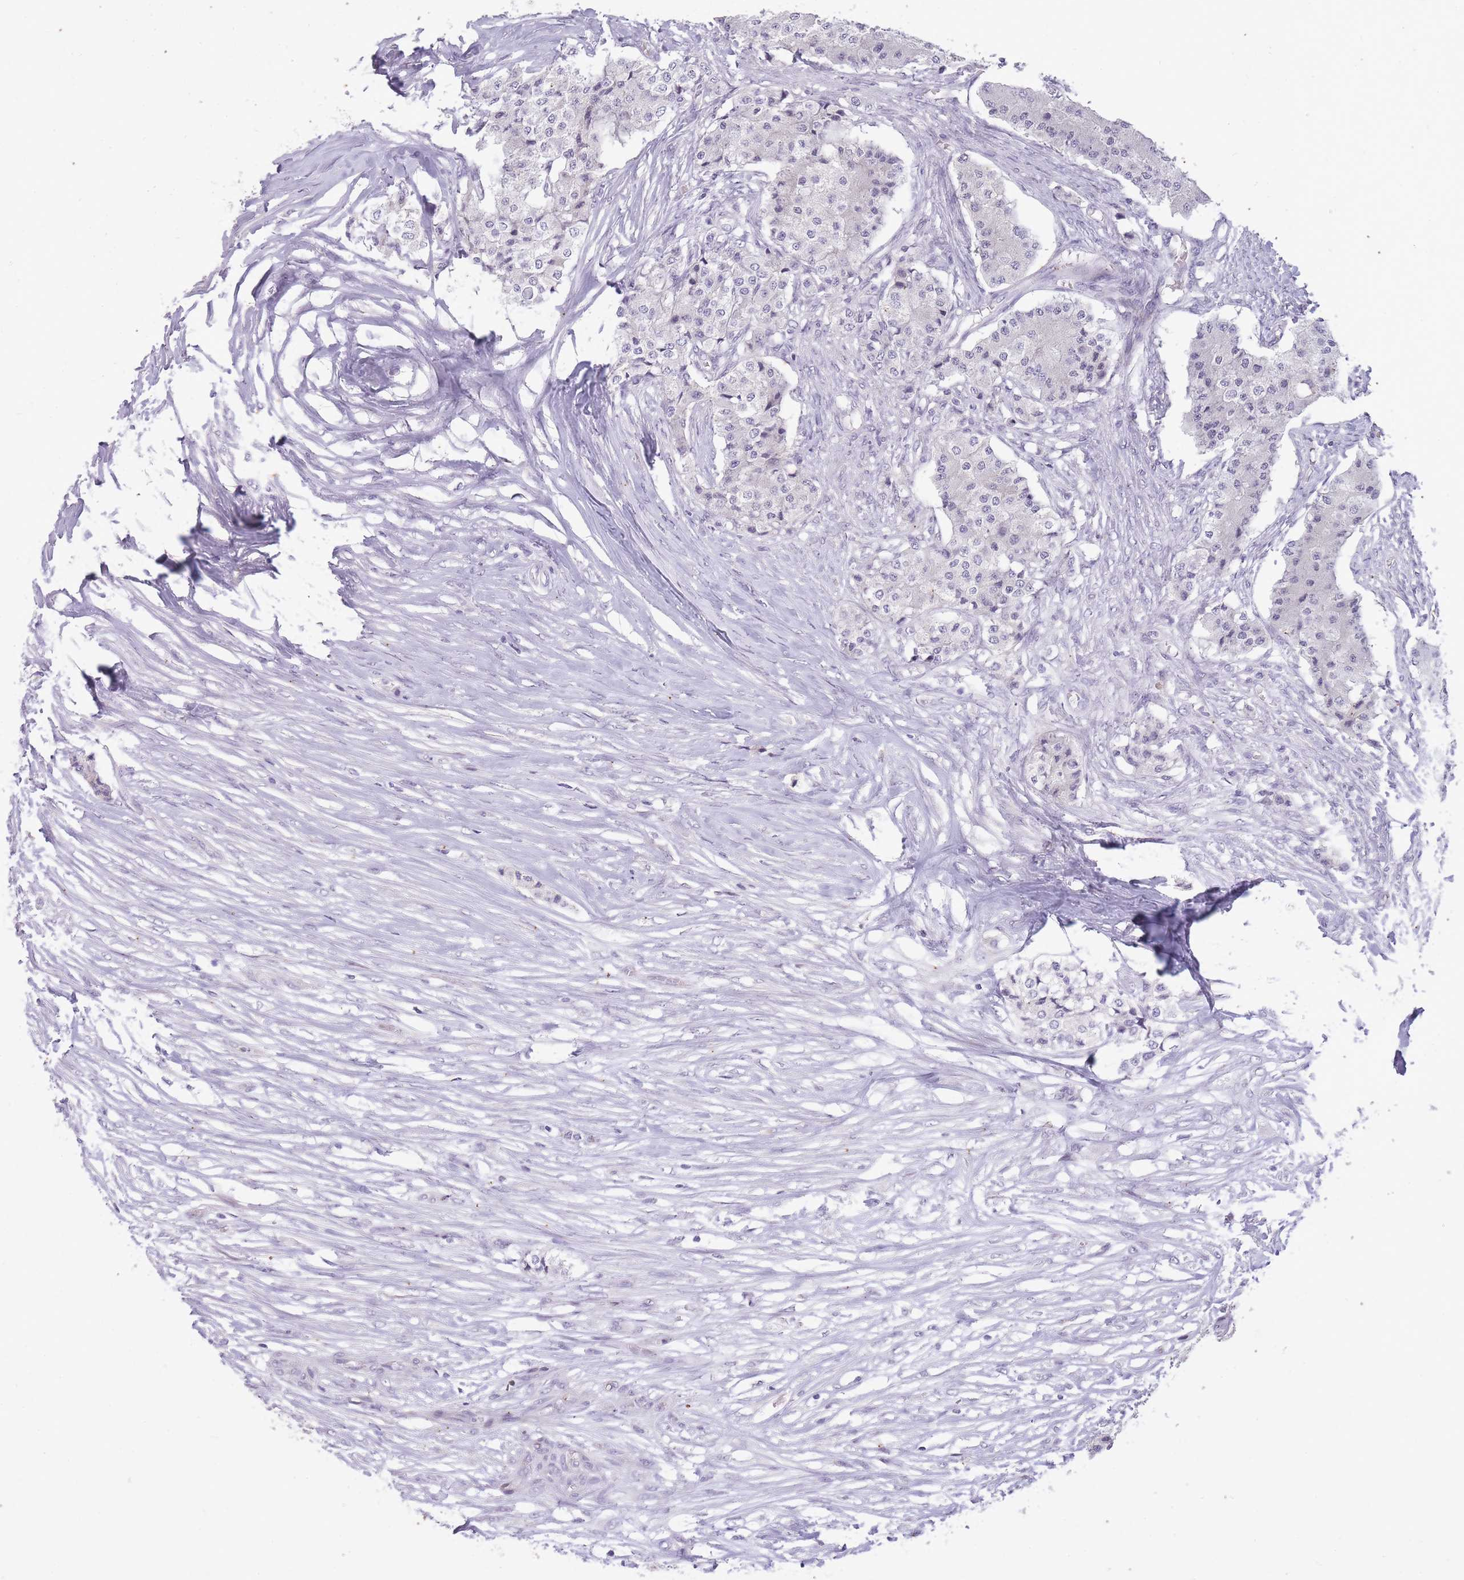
{"staining": {"intensity": "negative", "quantity": "none", "location": "none"}, "tissue": "carcinoid", "cell_type": "Tumor cells", "image_type": "cancer", "snomed": [{"axis": "morphology", "description": "Carcinoid, malignant, NOS"}, {"axis": "topography", "description": "Colon"}], "caption": "Tumor cells are negative for protein expression in human carcinoid.", "gene": "CNTNAP3", "patient": {"sex": "female", "age": 52}}